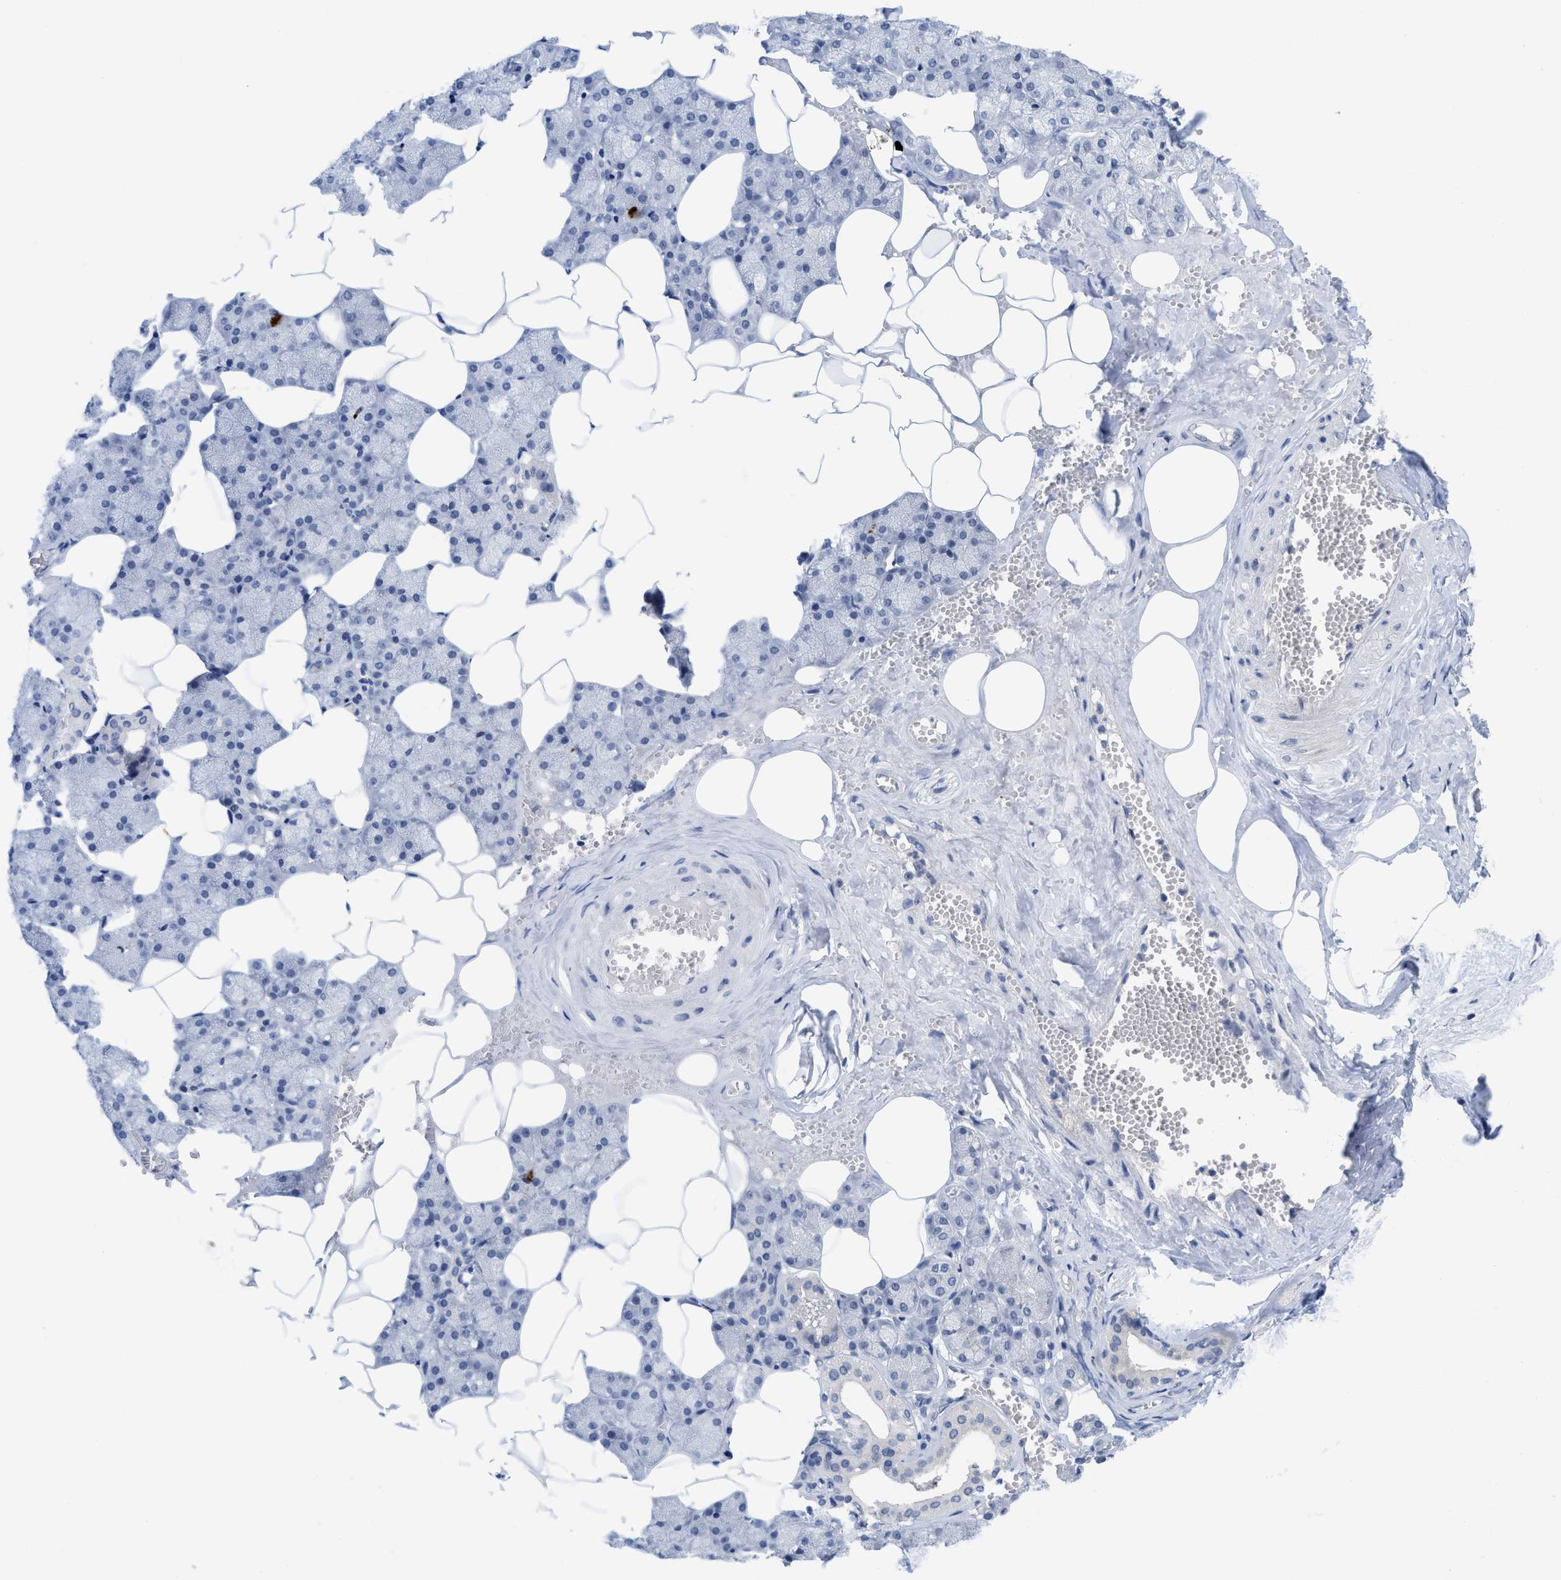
{"staining": {"intensity": "negative", "quantity": "none", "location": "none"}, "tissue": "salivary gland", "cell_type": "Glandular cells", "image_type": "normal", "snomed": [{"axis": "morphology", "description": "Normal tissue, NOS"}, {"axis": "topography", "description": "Salivary gland"}], "caption": "Immunohistochemistry of benign human salivary gland reveals no positivity in glandular cells.", "gene": "LDAF1", "patient": {"sex": "male", "age": 62}}